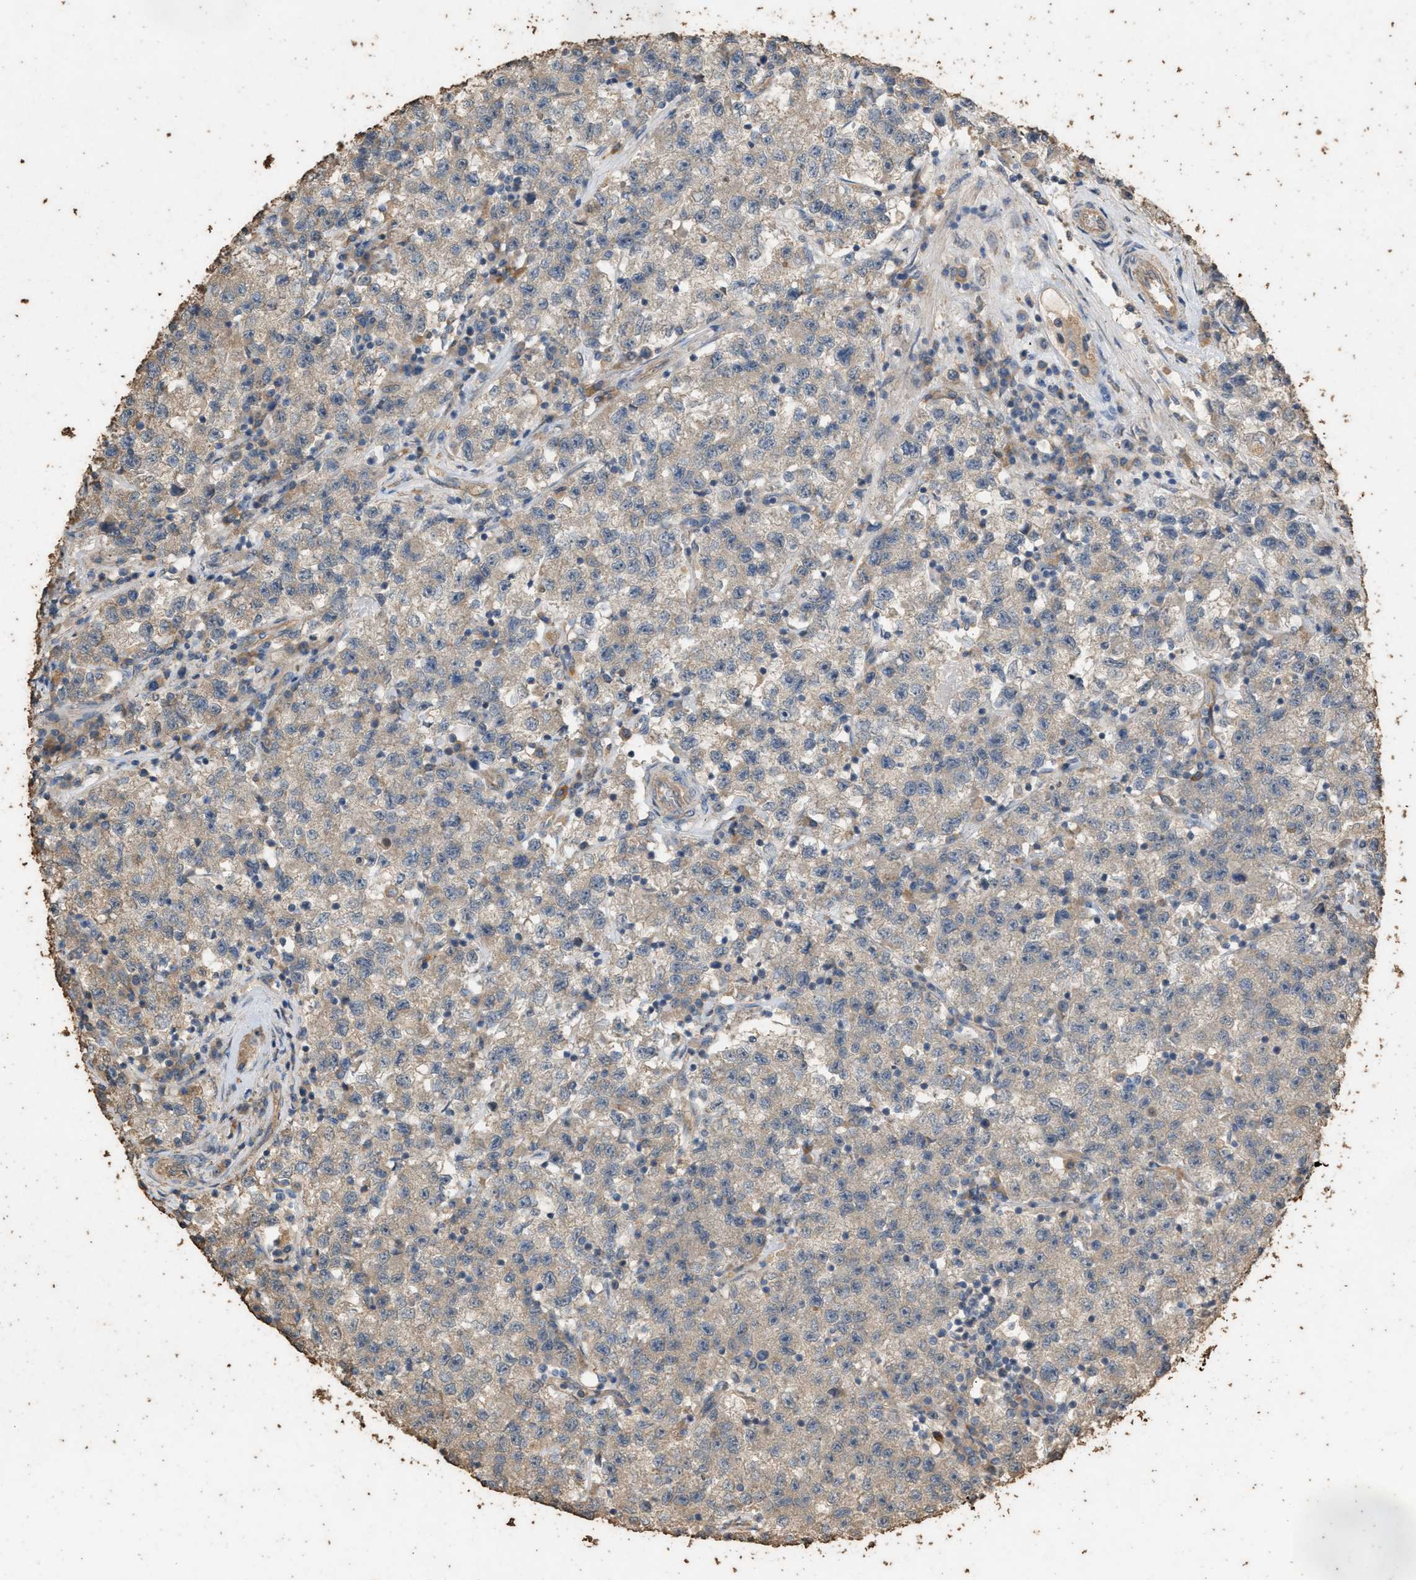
{"staining": {"intensity": "negative", "quantity": "none", "location": "none"}, "tissue": "testis cancer", "cell_type": "Tumor cells", "image_type": "cancer", "snomed": [{"axis": "morphology", "description": "Seminoma, NOS"}, {"axis": "topography", "description": "Testis"}], "caption": "This is an immunohistochemistry histopathology image of testis cancer (seminoma). There is no expression in tumor cells.", "gene": "DCAF7", "patient": {"sex": "male", "age": 22}}